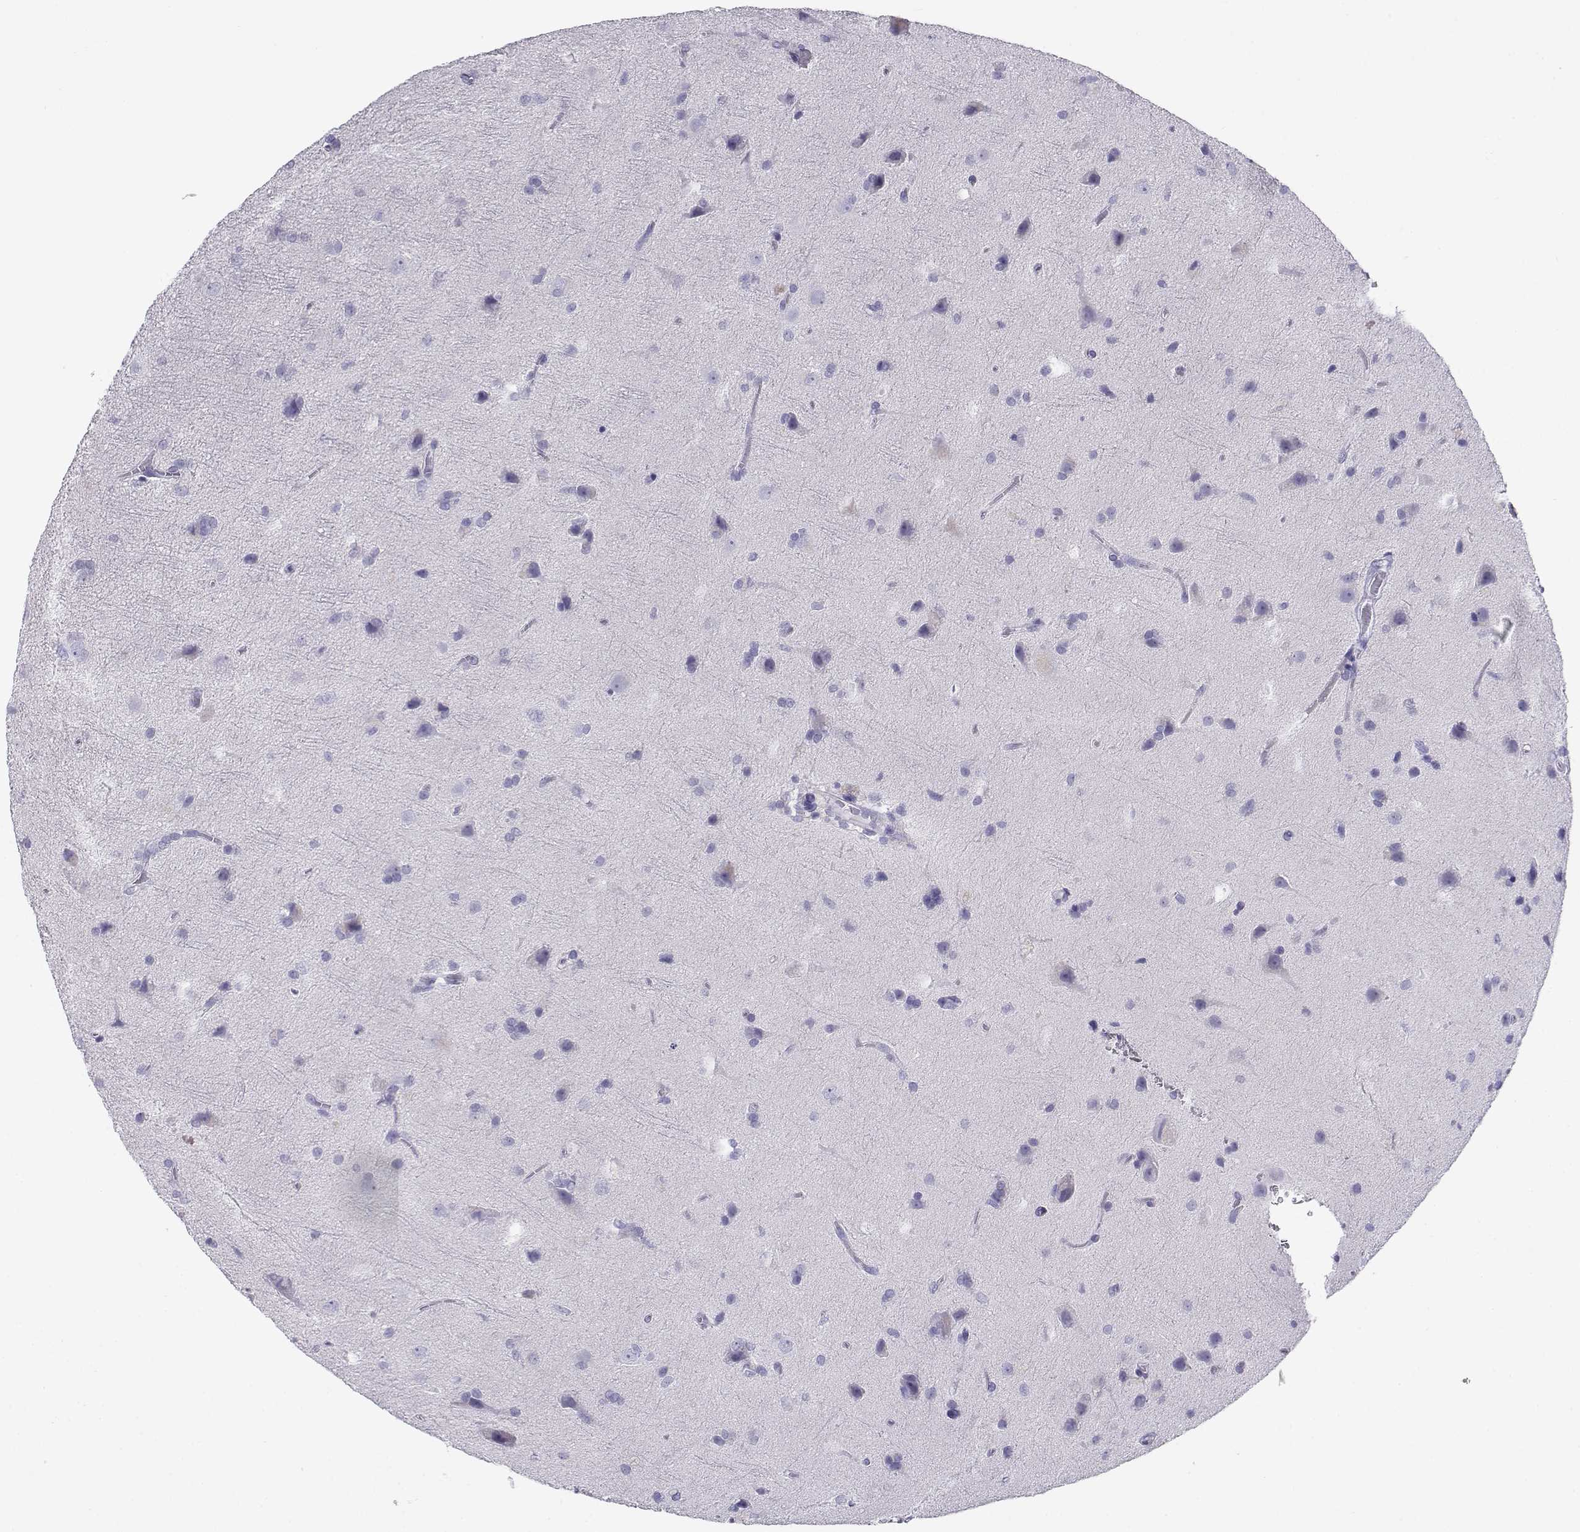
{"staining": {"intensity": "negative", "quantity": "none", "location": "none"}, "tissue": "glioma", "cell_type": "Tumor cells", "image_type": "cancer", "snomed": [{"axis": "morphology", "description": "Glioma, malignant, Low grade"}, {"axis": "topography", "description": "Brain"}], "caption": "Immunohistochemistry (IHC) micrograph of neoplastic tissue: malignant glioma (low-grade) stained with DAB displays no significant protein staining in tumor cells.", "gene": "RHOXF2", "patient": {"sex": "male", "age": 58}}